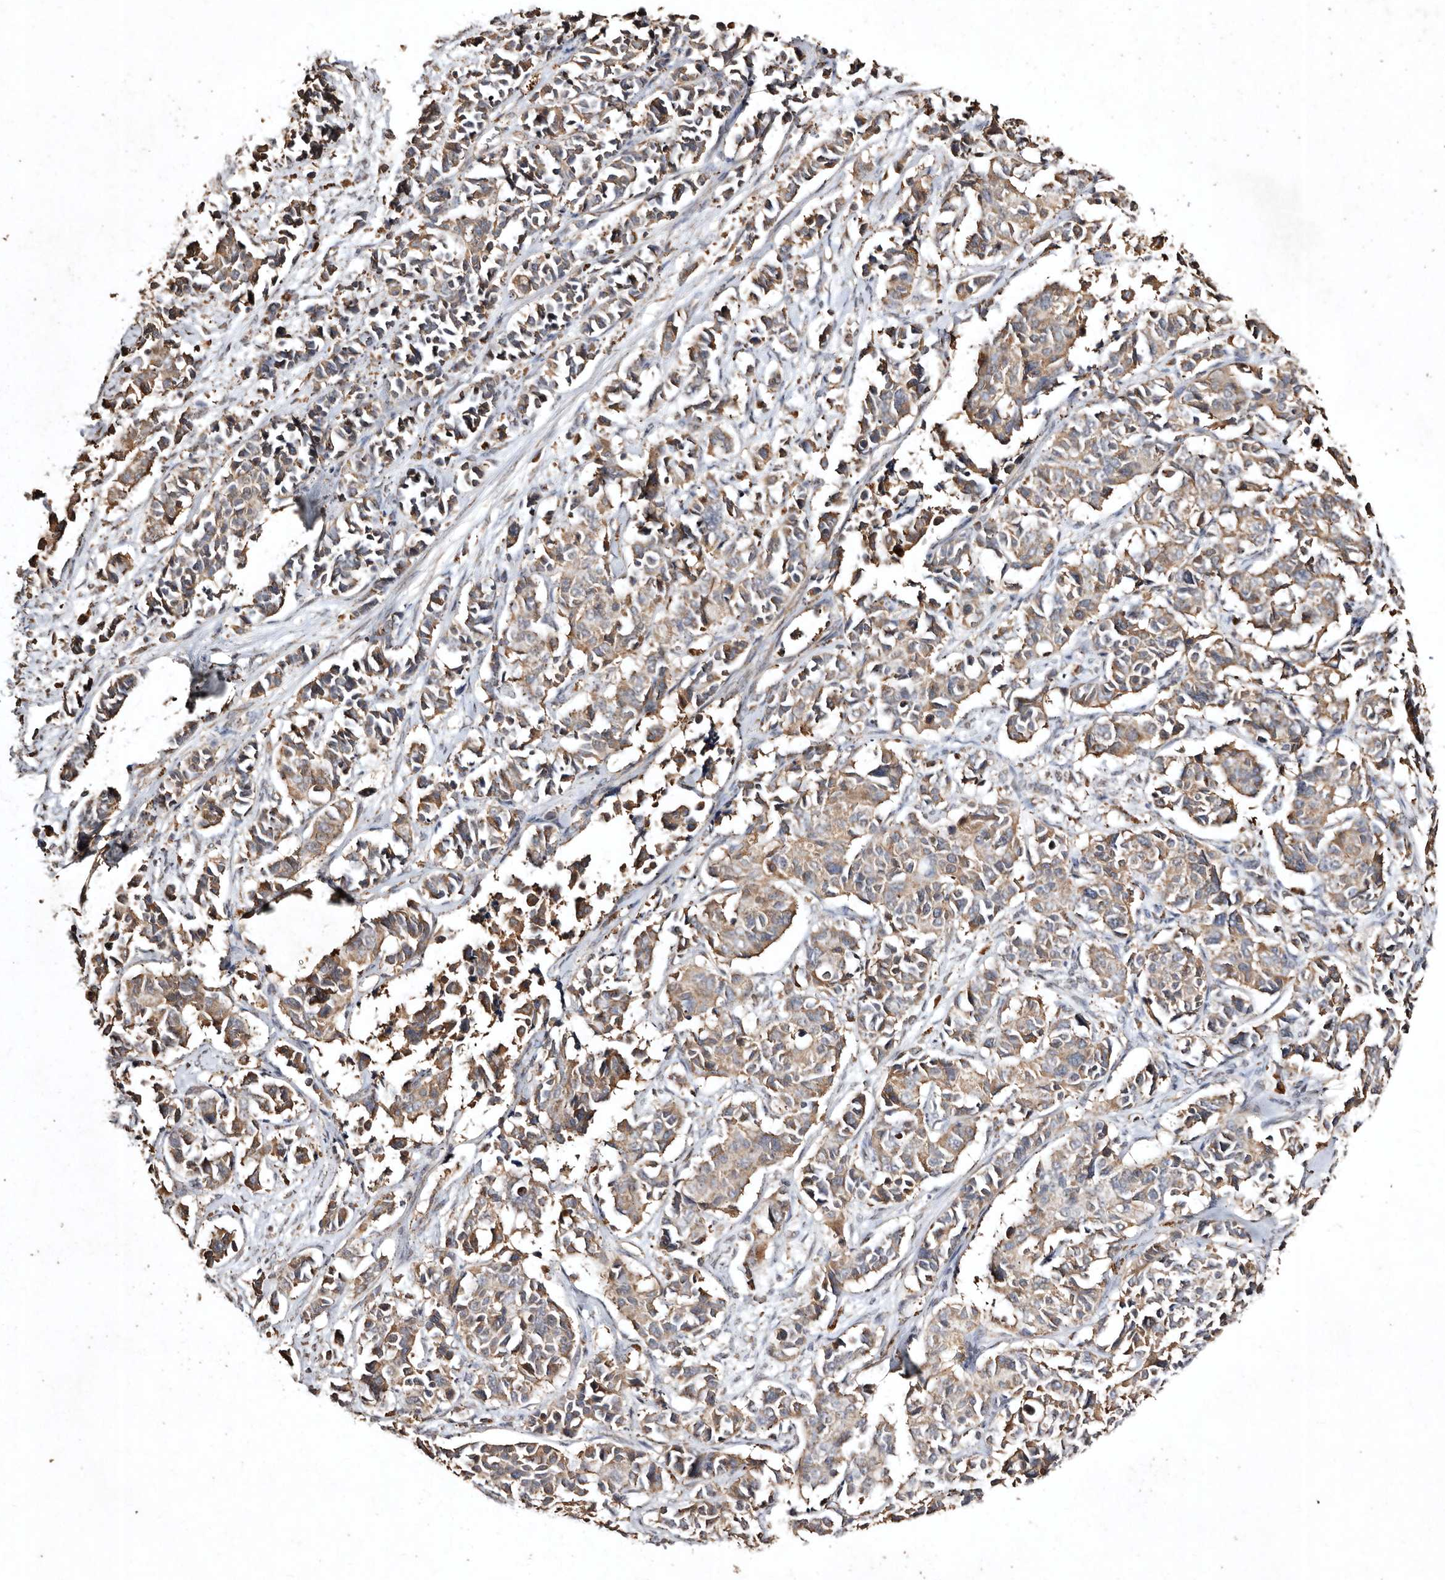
{"staining": {"intensity": "weak", "quantity": "25%-75%", "location": "cytoplasmic/membranous"}, "tissue": "cervical cancer", "cell_type": "Tumor cells", "image_type": "cancer", "snomed": [{"axis": "morphology", "description": "Normal tissue, NOS"}, {"axis": "morphology", "description": "Squamous cell carcinoma, NOS"}, {"axis": "topography", "description": "Cervix"}], "caption": "Cervical squamous cell carcinoma stained for a protein demonstrates weak cytoplasmic/membranous positivity in tumor cells. (DAB (3,3'-diaminobenzidine) = brown stain, brightfield microscopy at high magnification).", "gene": "FARS2", "patient": {"sex": "female", "age": 35}}